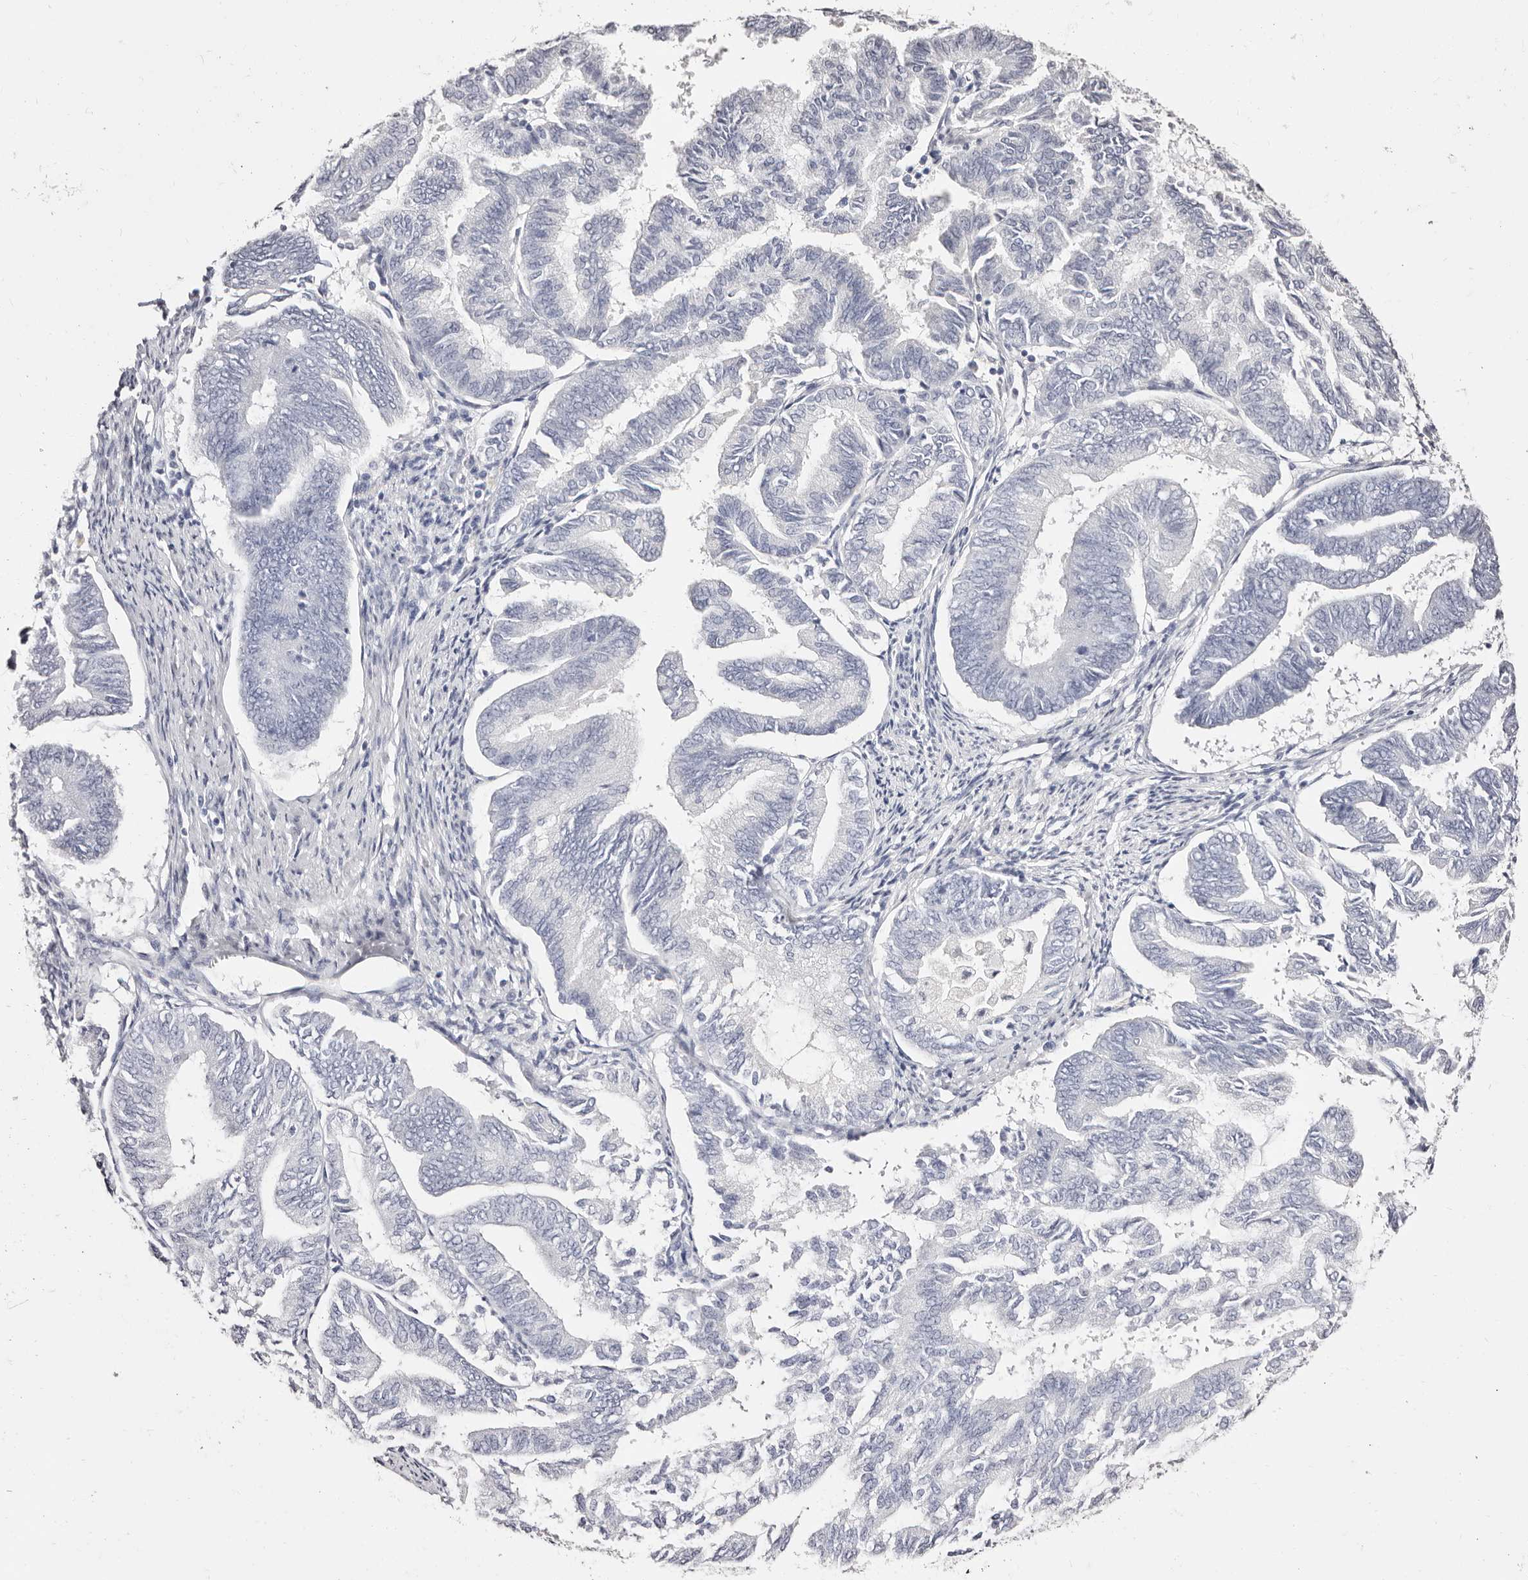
{"staining": {"intensity": "negative", "quantity": "none", "location": "none"}, "tissue": "endometrial cancer", "cell_type": "Tumor cells", "image_type": "cancer", "snomed": [{"axis": "morphology", "description": "Adenocarcinoma, NOS"}, {"axis": "topography", "description": "Endometrium"}], "caption": "DAB (3,3'-diaminobenzidine) immunohistochemical staining of human endometrial cancer demonstrates no significant positivity in tumor cells.", "gene": "PF4", "patient": {"sex": "female", "age": 86}}